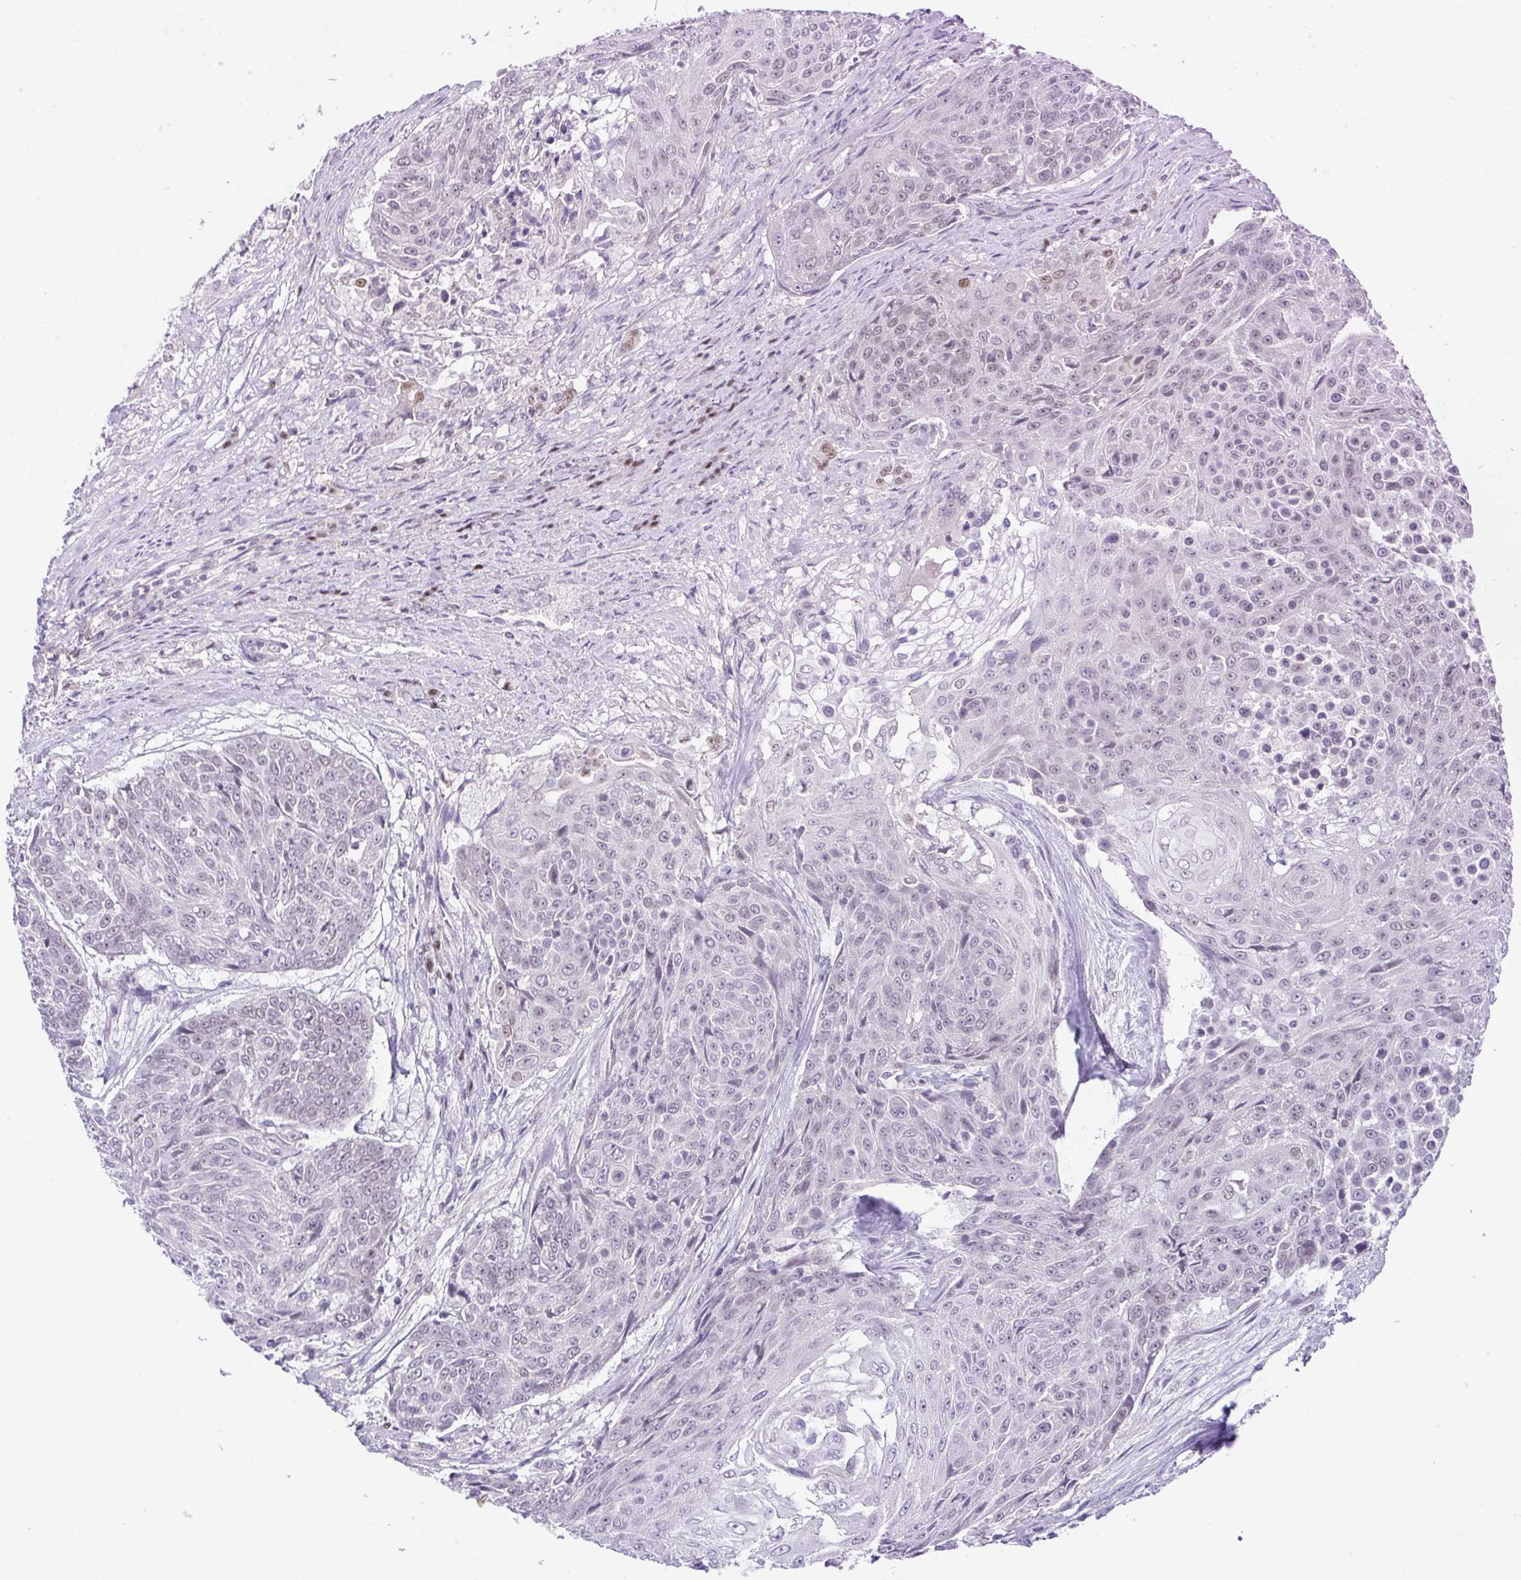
{"staining": {"intensity": "weak", "quantity": "<25%", "location": "nuclear"}, "tissue": "urothelial cancer", "cell_type": "Tumor cells", "image_type": "cancer", "snomed": [{"axis": "morphology", "description": "Urothelial carcinoma, High grade"}, {"axis": "topography", "description": "Urinary bladder"}], "caption": "DAB immunohistochemical staining of urothelial cancer reveals no significant expression in tumor cells.", "gene": "UBE2Q1", "patient": {"sex": "female", "age": 63}}